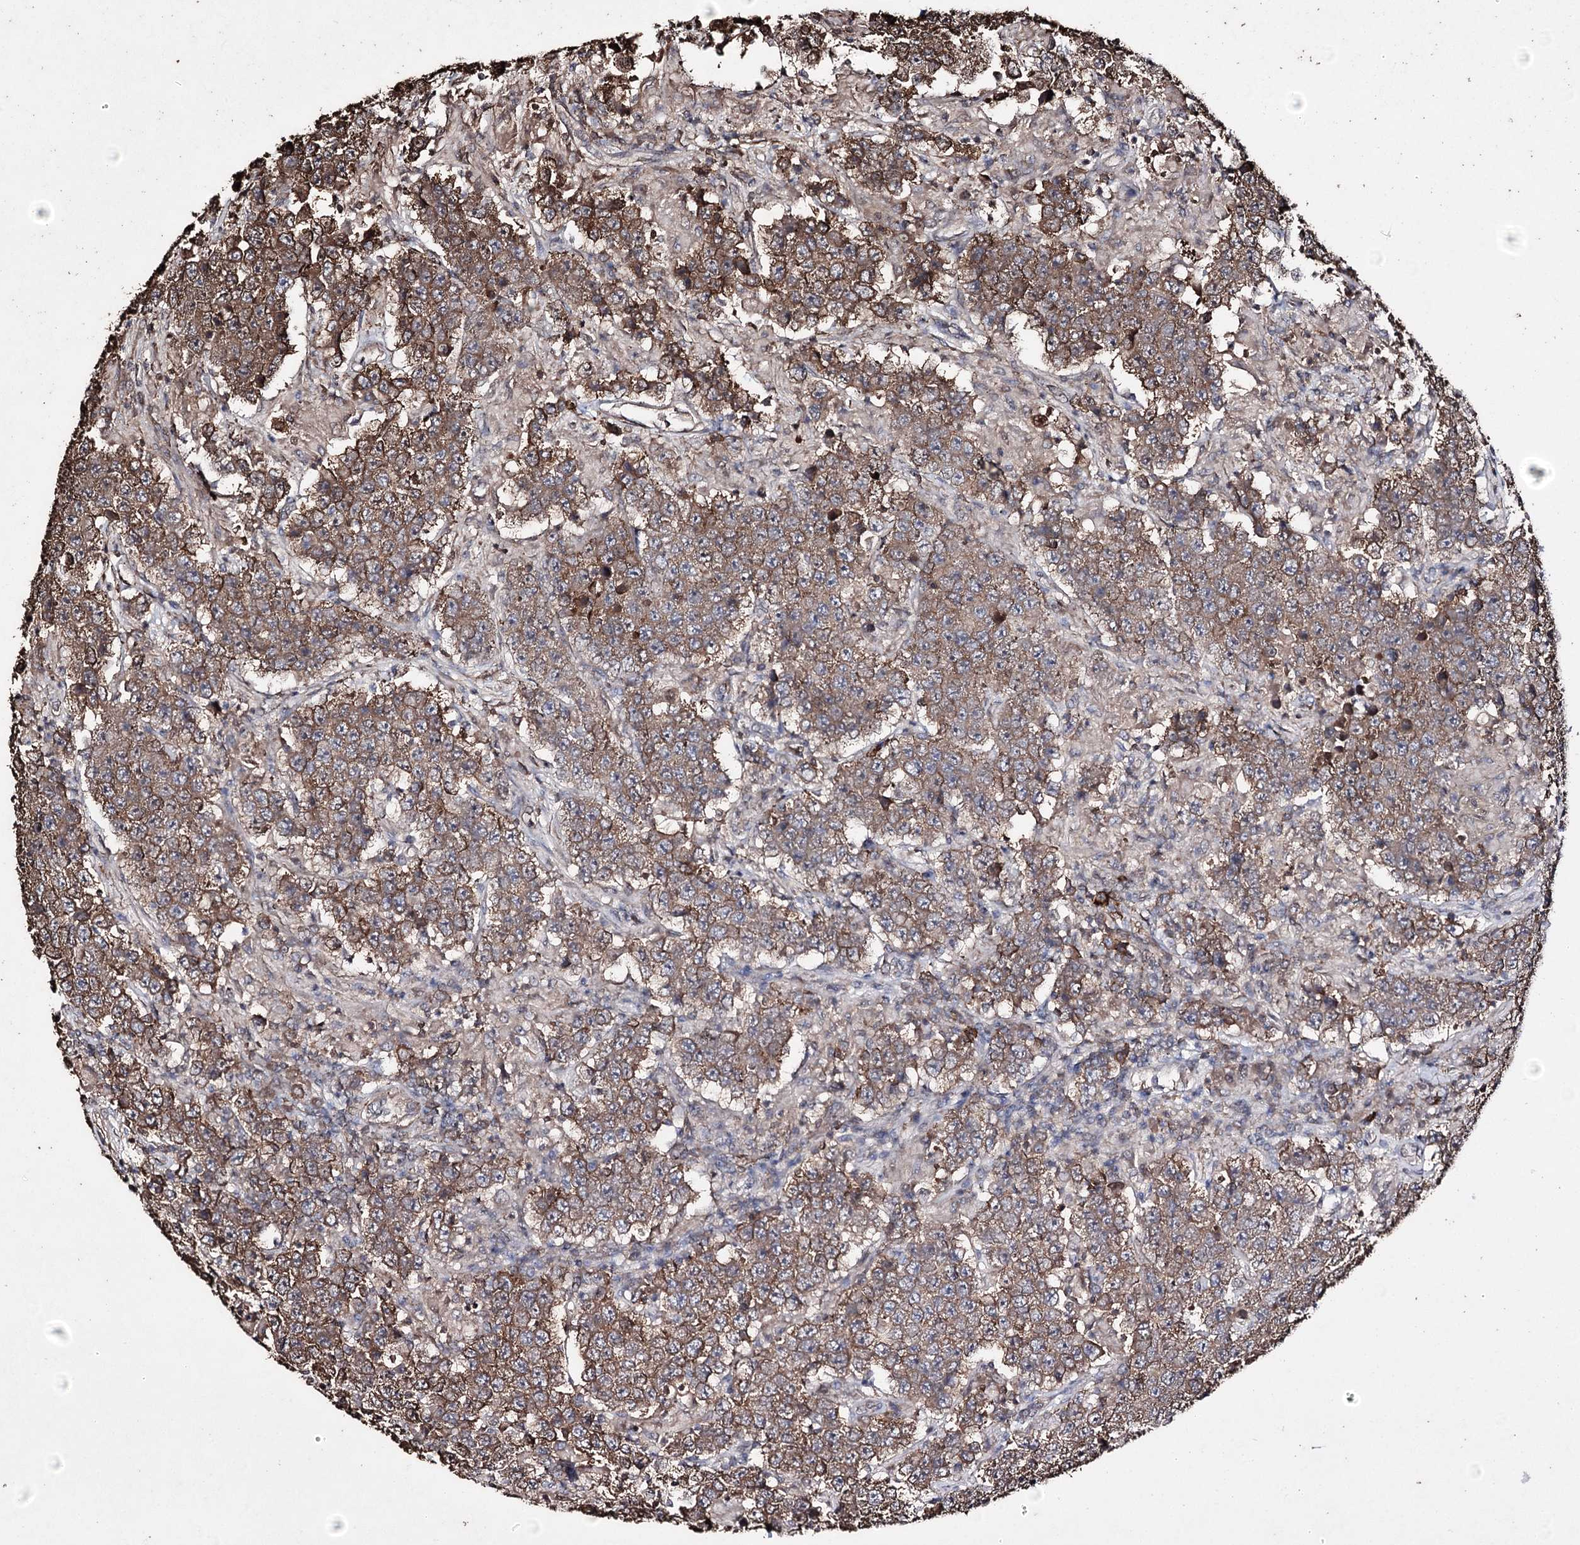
{"staining": {"intensity": "moderate", "quantity": ">75%", "location": "cytoplasmic/membranous"}, "tissue": "testis cancer", "cell_type": "Tumor cells", "image_type": "cancer", "snomed": [{"axis": "morphology", "description": "Normal tissue, NOS"}, {"axis": "morphology", "description": "Urothelial carcinoma, High grade"}, {"axis": "morphology", "description": "Seminoma, NOS"}, {"axis": "morphology", "description": "Carcinoma, Embryonal, NOS"}, {"axis": "topography", "description": "Urinary bladder"}, {"axis": "topography", "description": "Testis"}], "caption": "Testis cancer stained with immunohistochemistry (IHC) demonstrates moderate cytoplasmic/membranous positivity in about >75% of tumor cells.", "gene": "ZNF662", "patient": {"sex": "male", "age": 41}}